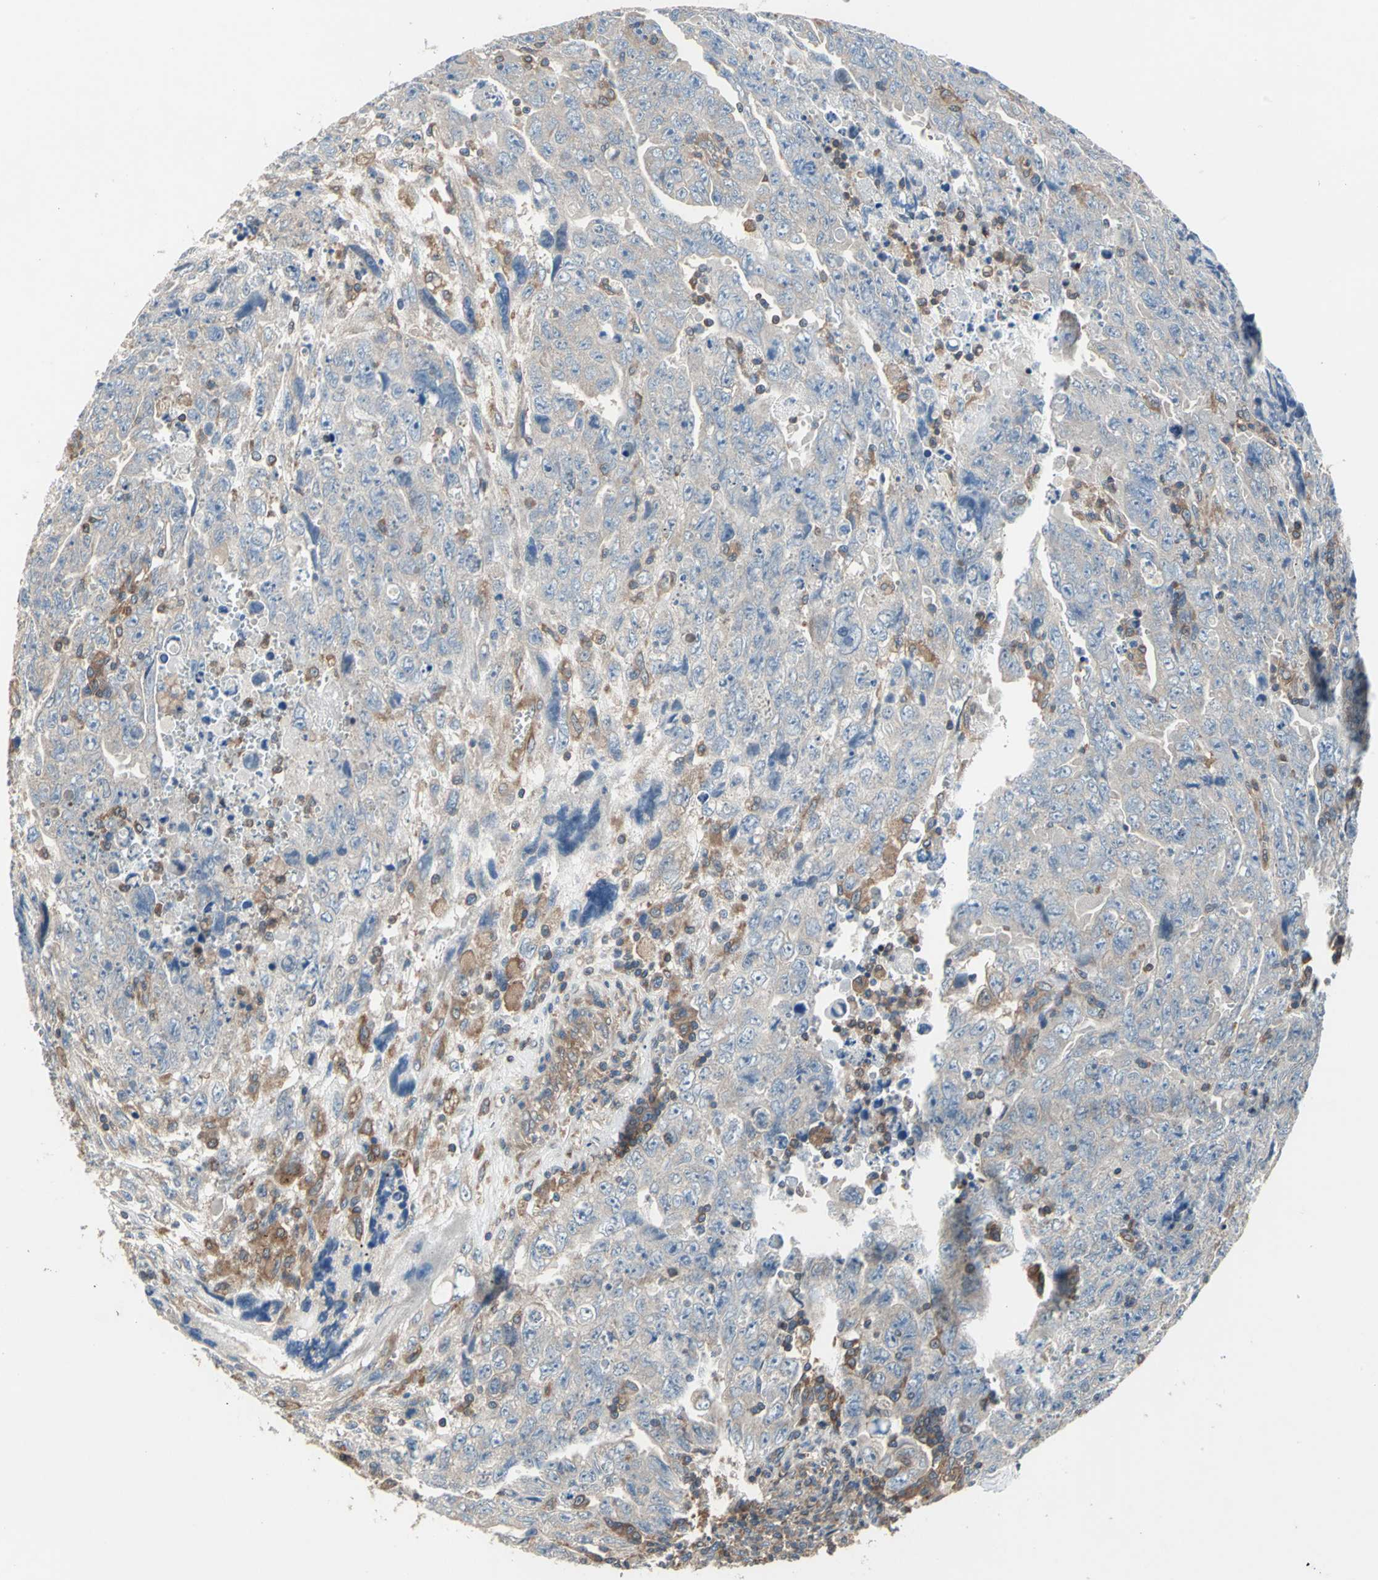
{"staining": {"intensity": "moderate", "quantity": ">75%", "location": "cytoplasmic/membranous"}, "tissue": "testis cancer", "cell_type": "Tumor cells", "image_type": "cancer", "snomed": [{"axis": "morphology", "description": "Carcinoma, Embryonal, NOS"}, {"axis": "topography", "description": "Testis"}], "caption": "Immunohistochemical staining of testis embryonal carcinoma shows medium levels of moderate cytoplasmic/membranous protein staining in approximately >75% of tumor cells.", "gene": "CAPN1", "patient": {"sex": "male", "age": 28}}